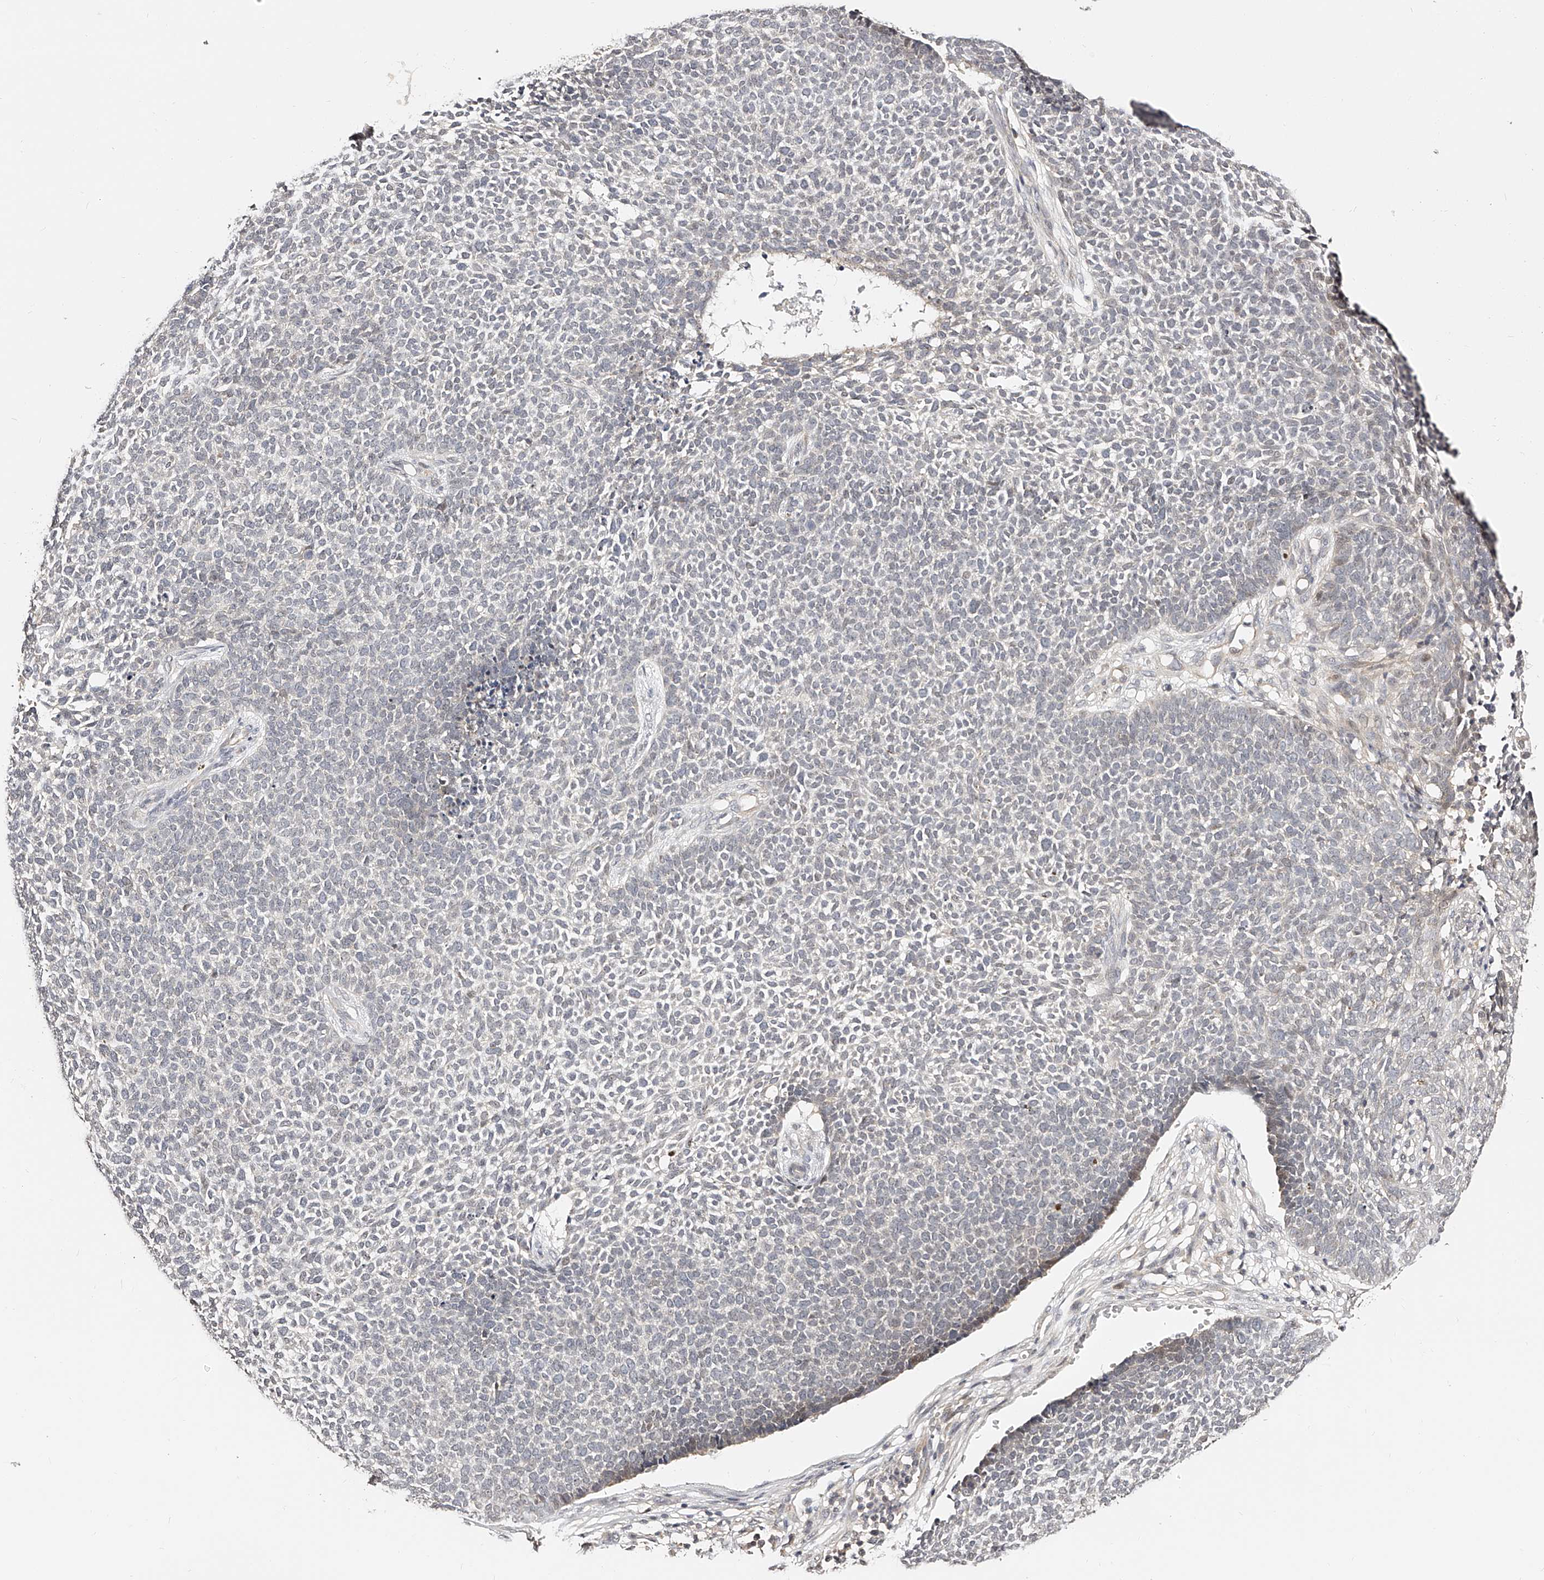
{"staining": {"intensity": "negative", "quantity": "none", "location": "none"}, "tissue": "skin cancer", "cell_type": "Tumor cells", "image_type": "cancer", "snomed": [{"axis": "morphology", "description": "Basal cell carcinoma"}, {"axis": "topography", "description": "Skin"}], "caption": "Micrograph shows no protein expression in tumor cells of skin basal cell carcinoma tissue.", "gene": "ZNF789", "patient": {"sex": "female", "age": 84}}